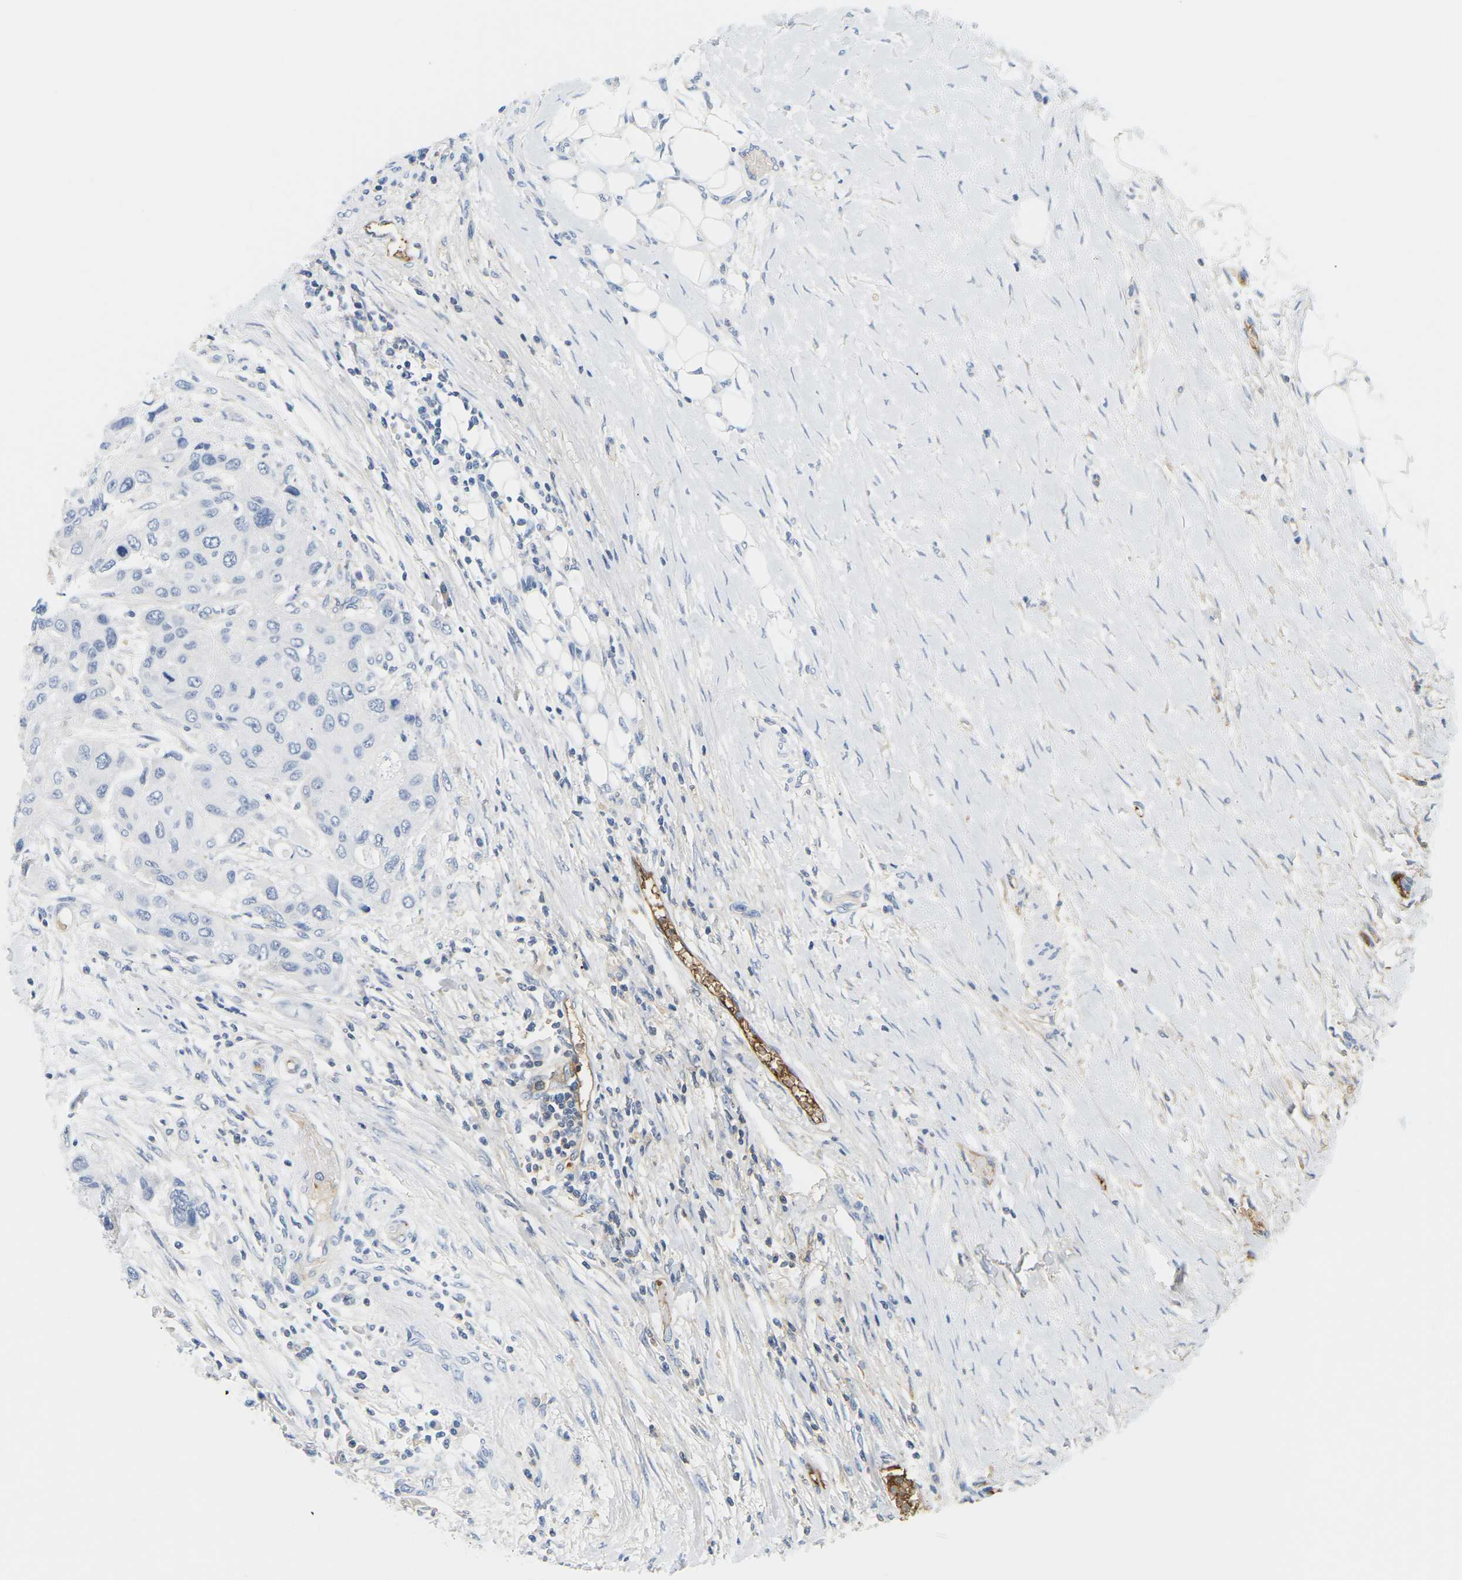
{"staining": {"intensity": "negative", "quantity": "none", "location": "none"}, "tissue": "urothelial cancer", "cell_type": "Tumor cells", "image_type": "cancer", "snomed": [{"axis": "morphology", "description": "Urothelial carcinoma, High grade"}, {"axis": "topography", "description": "Urinary bladder"}], "caption": "There is no significant staining in tumor cells of urothelial cancer.", "gene": "APOB", "patient": {"sex": "female", "age": 56}}